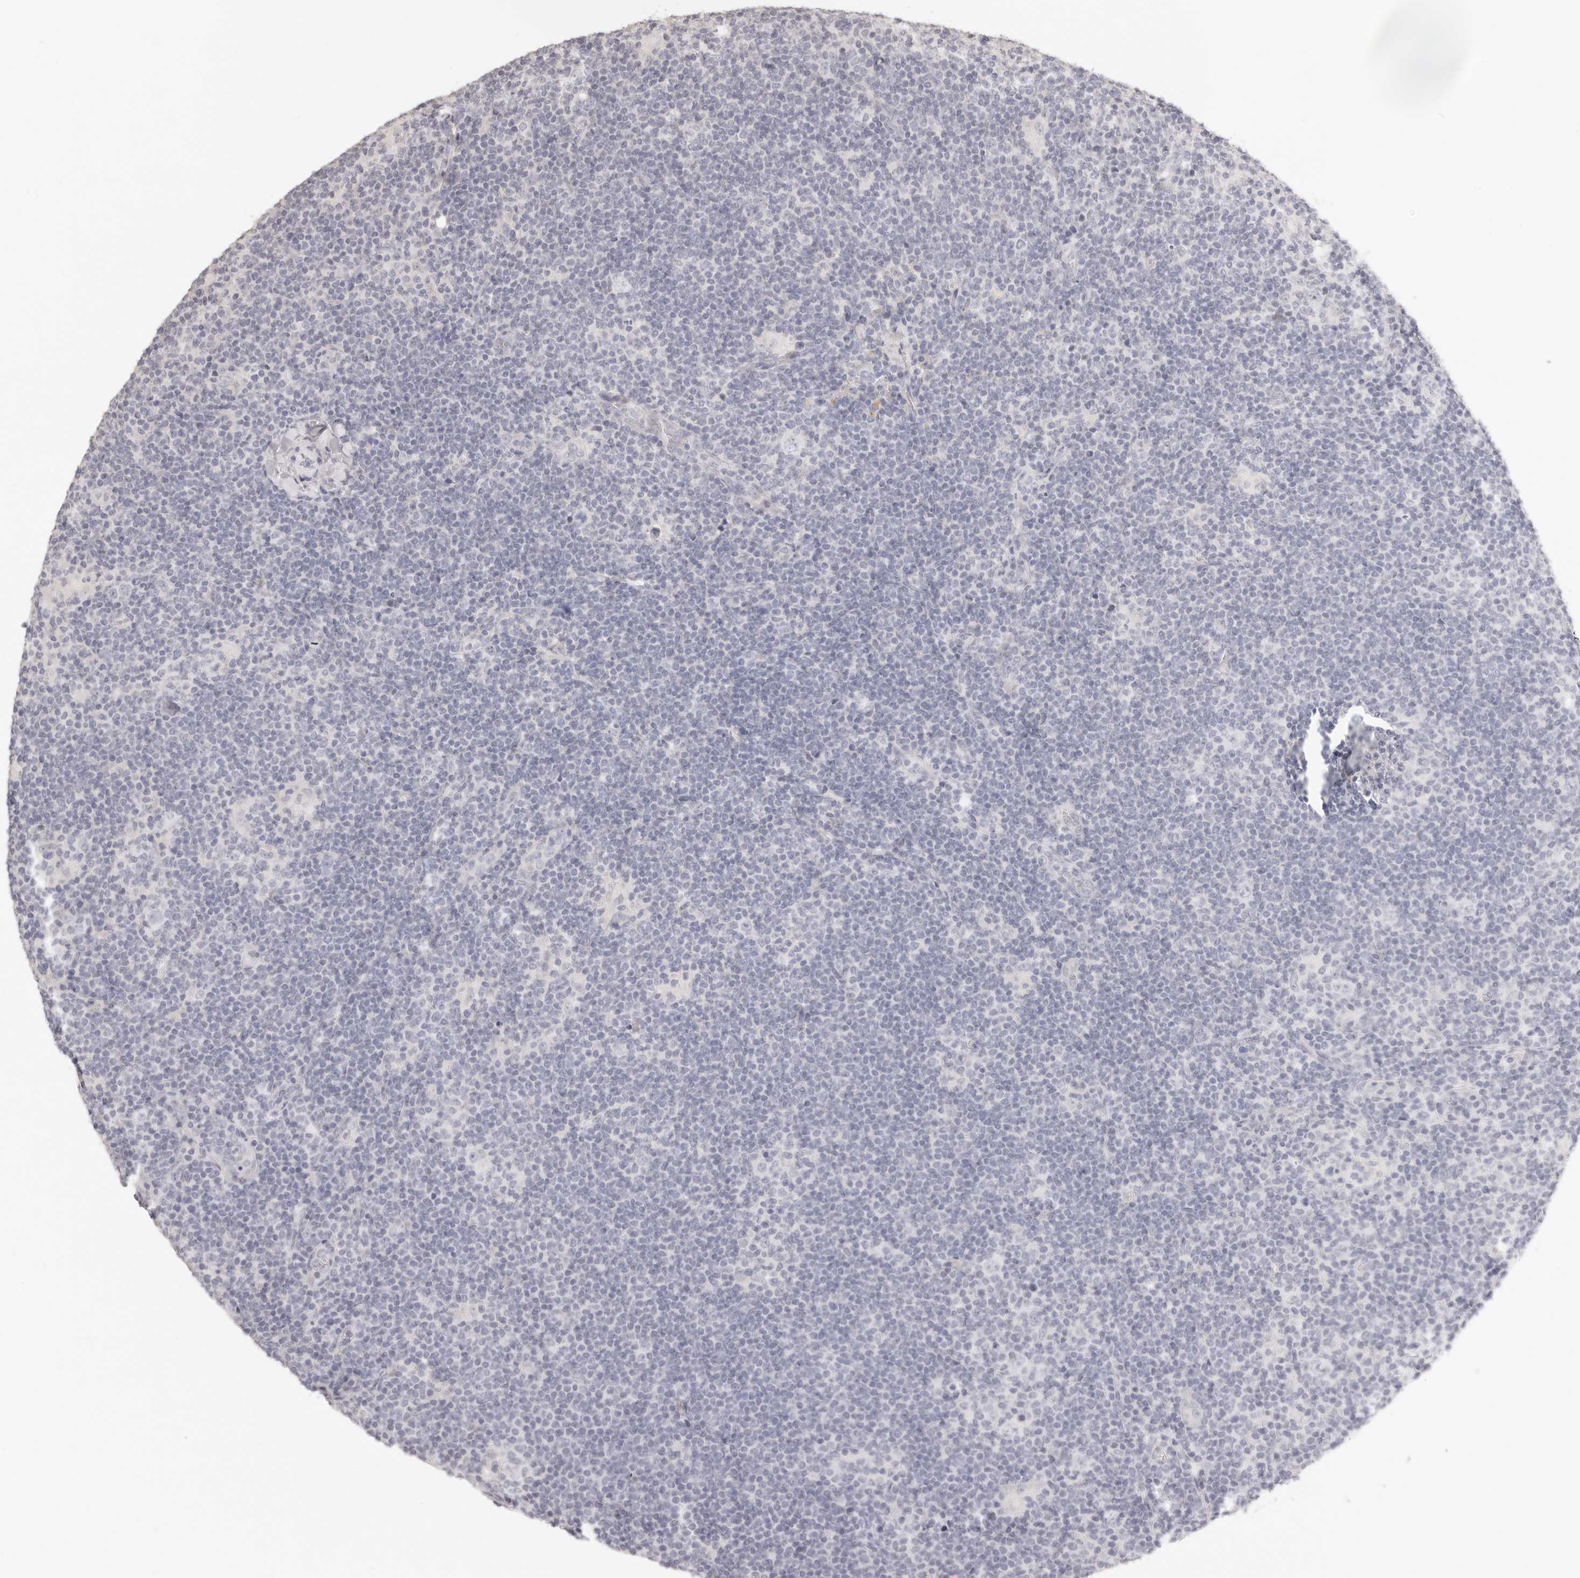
{"staining": {"intensity": "negative", "quantity": "none", "location": "none"}, "tissue": "lymphoma", "cell_type": "Tumor cells", "image_type": "cancer", "snomed": [{"axis": "morphology", "description": "Hodgkin's disease, NOS"}, {"axis": "topography", "description": "Lymph node"}], "caption": "Immunohistochemistry of human lymphoma reveals no staining in tumor cells. (DAB (3,3'-diaminobenzidine) IHC with hematoxylin counter stain).", "gene": "FABP1", "patient": {"sex": "female", "age": 57}}